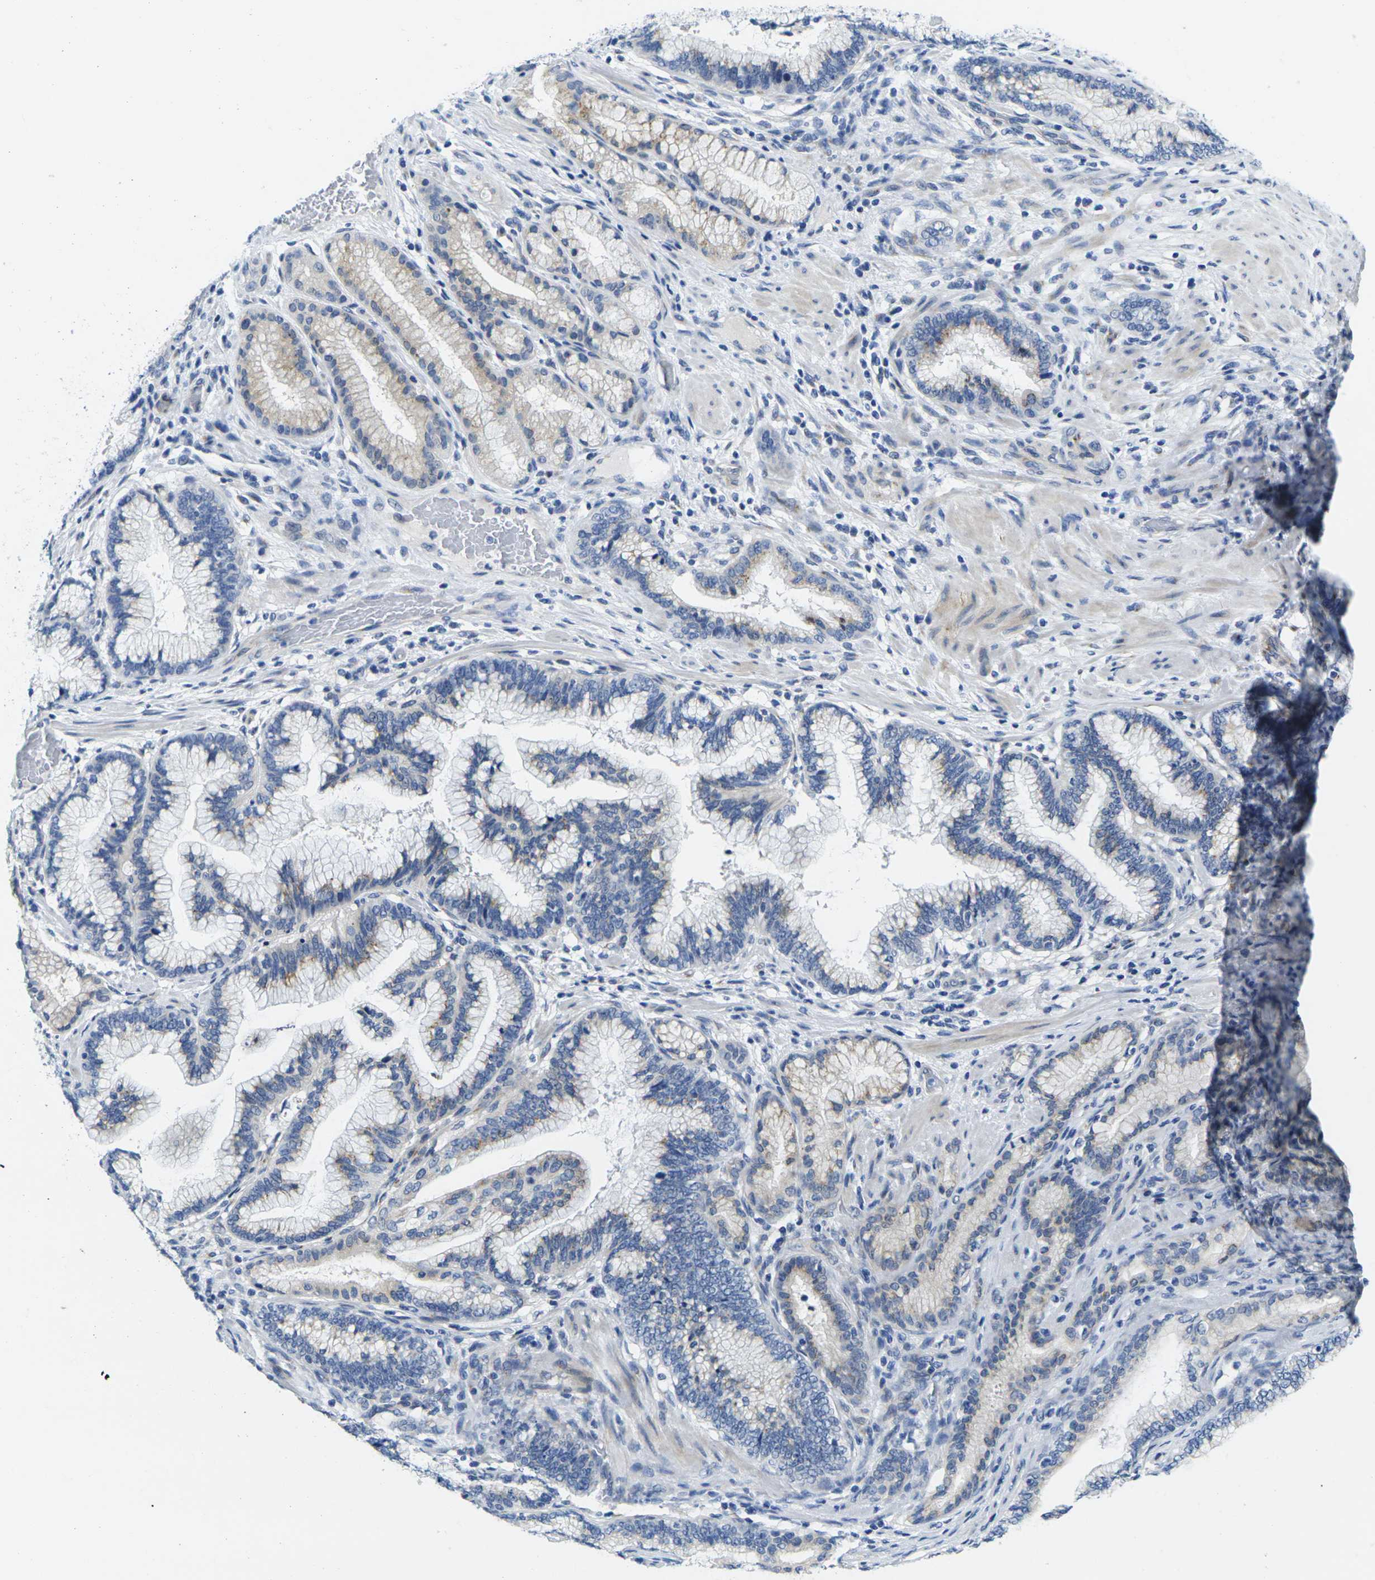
{"staining": {"intensity": "weak", "quantity": "<25%", "location": "cytoplasmic/membranous"}, "tissue": "pancreatic cancer", "cell_type": "Tumor cells", "image_type": "cancer", "snomed": [{"axis": "morphology", "description": "Adenocarcinoma, NOS"}, {"axis": "topography", "description": "Pancreas"}], "caption": "Human pancreatic adenocarcinoma stained for a protein using immunohistochemistry (IHC) reveals no expression in tumor cells.", "gene": "CRK", "patient": {"sex": "female", "age": 64}}